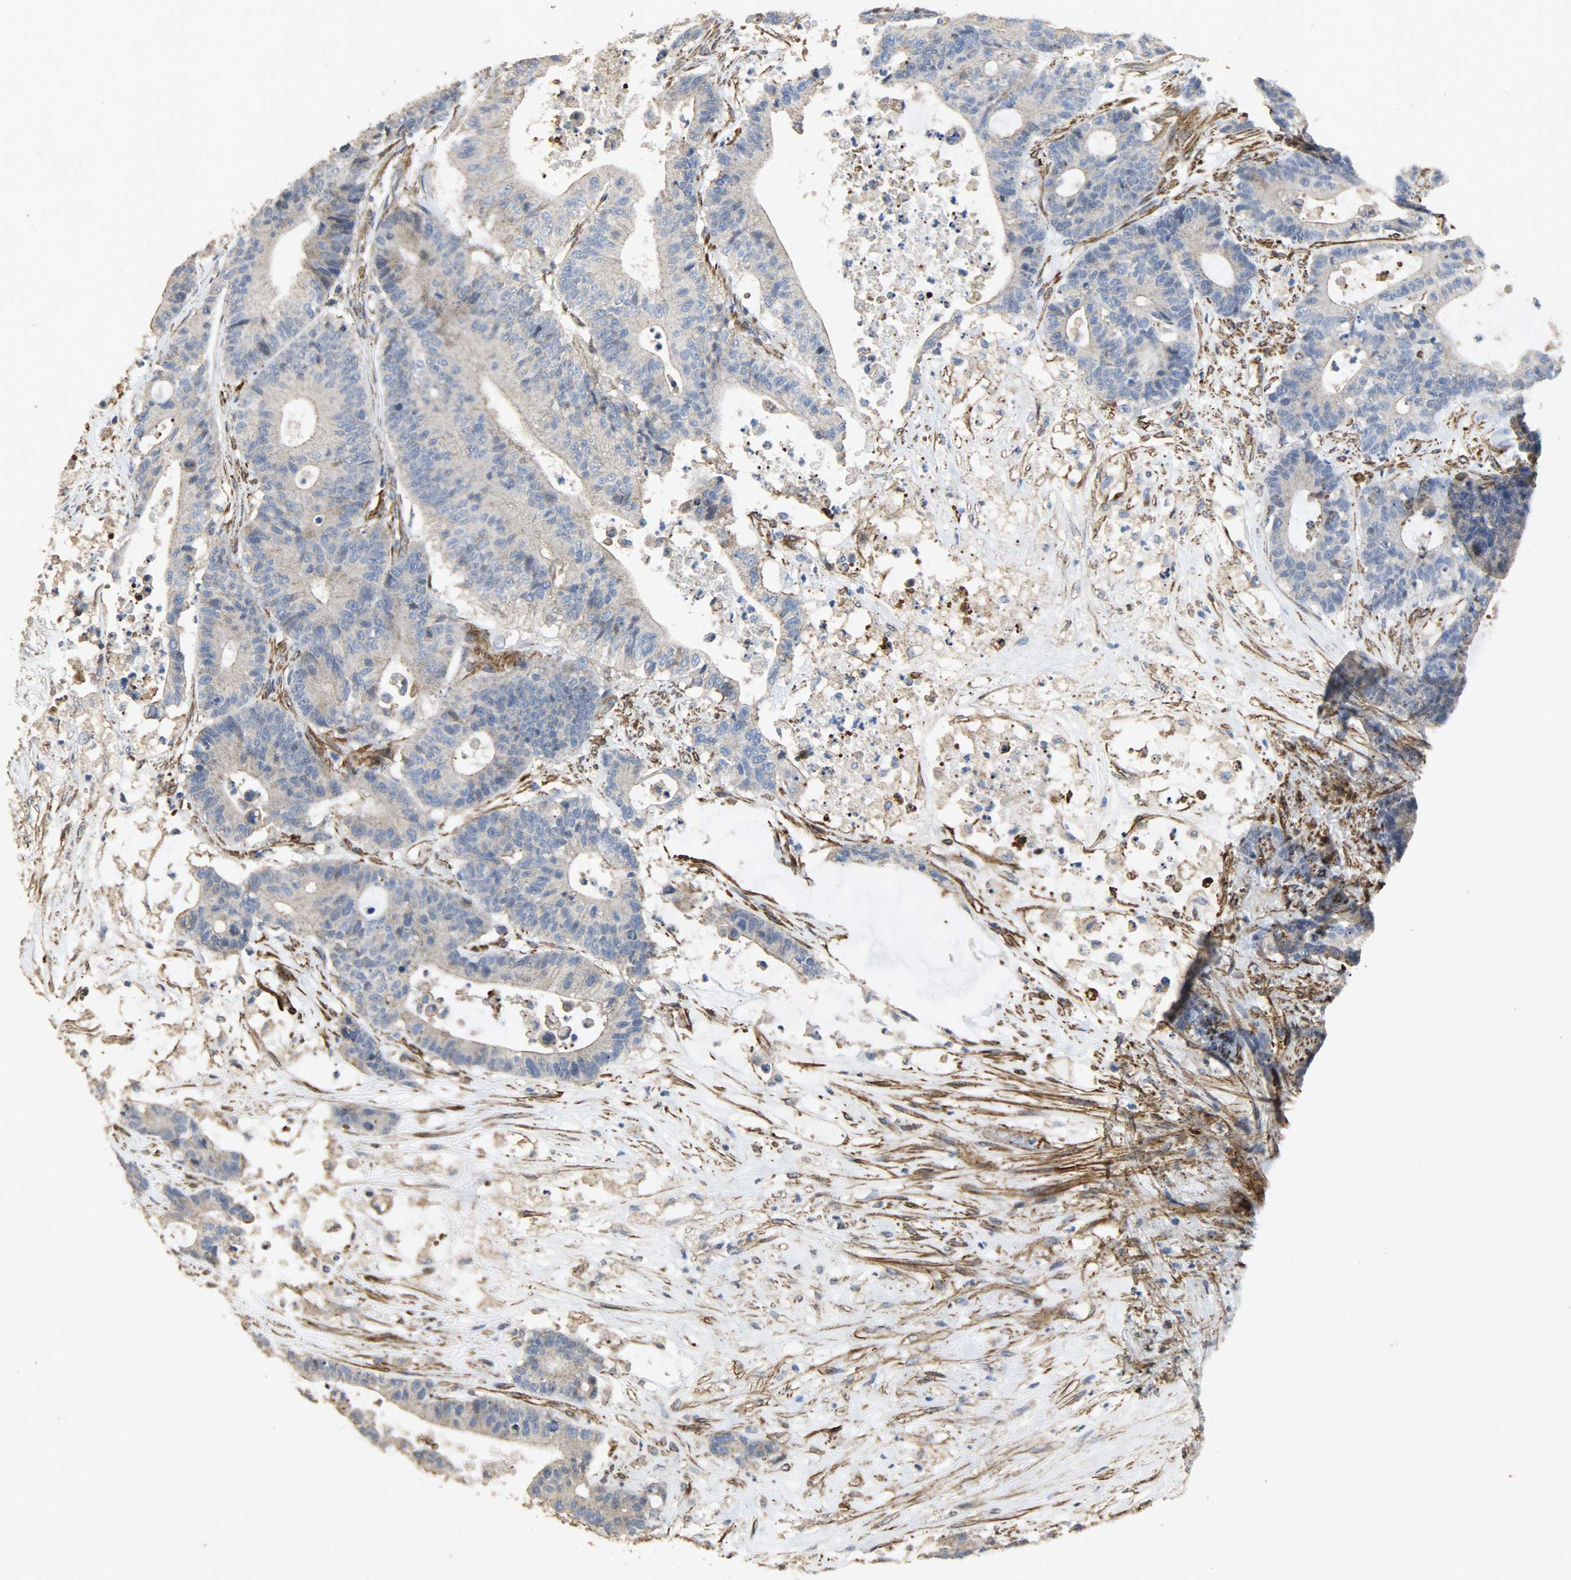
{"staining": {"intensity": "weak", "quantity": "25%-75%", "location": "cytoplasmic/membranous"}, "tissue": "colorectal cancer", "cell_type": "Tumor cells", "image_type": "cancer", "snomed": [{"axis": "morphology", "description": "Adenocarcinoma, NOS"}, {"axis": "topography", "description": "Colon"}], "caption": "Colorectal adenocarcinoma stained with a brown dye shows weak cytoplasmic/membranous positive staining in about 25%-75% of tumor cells.", "gene": "TPM4", "patient": {"sex": "female", "age": 84}}